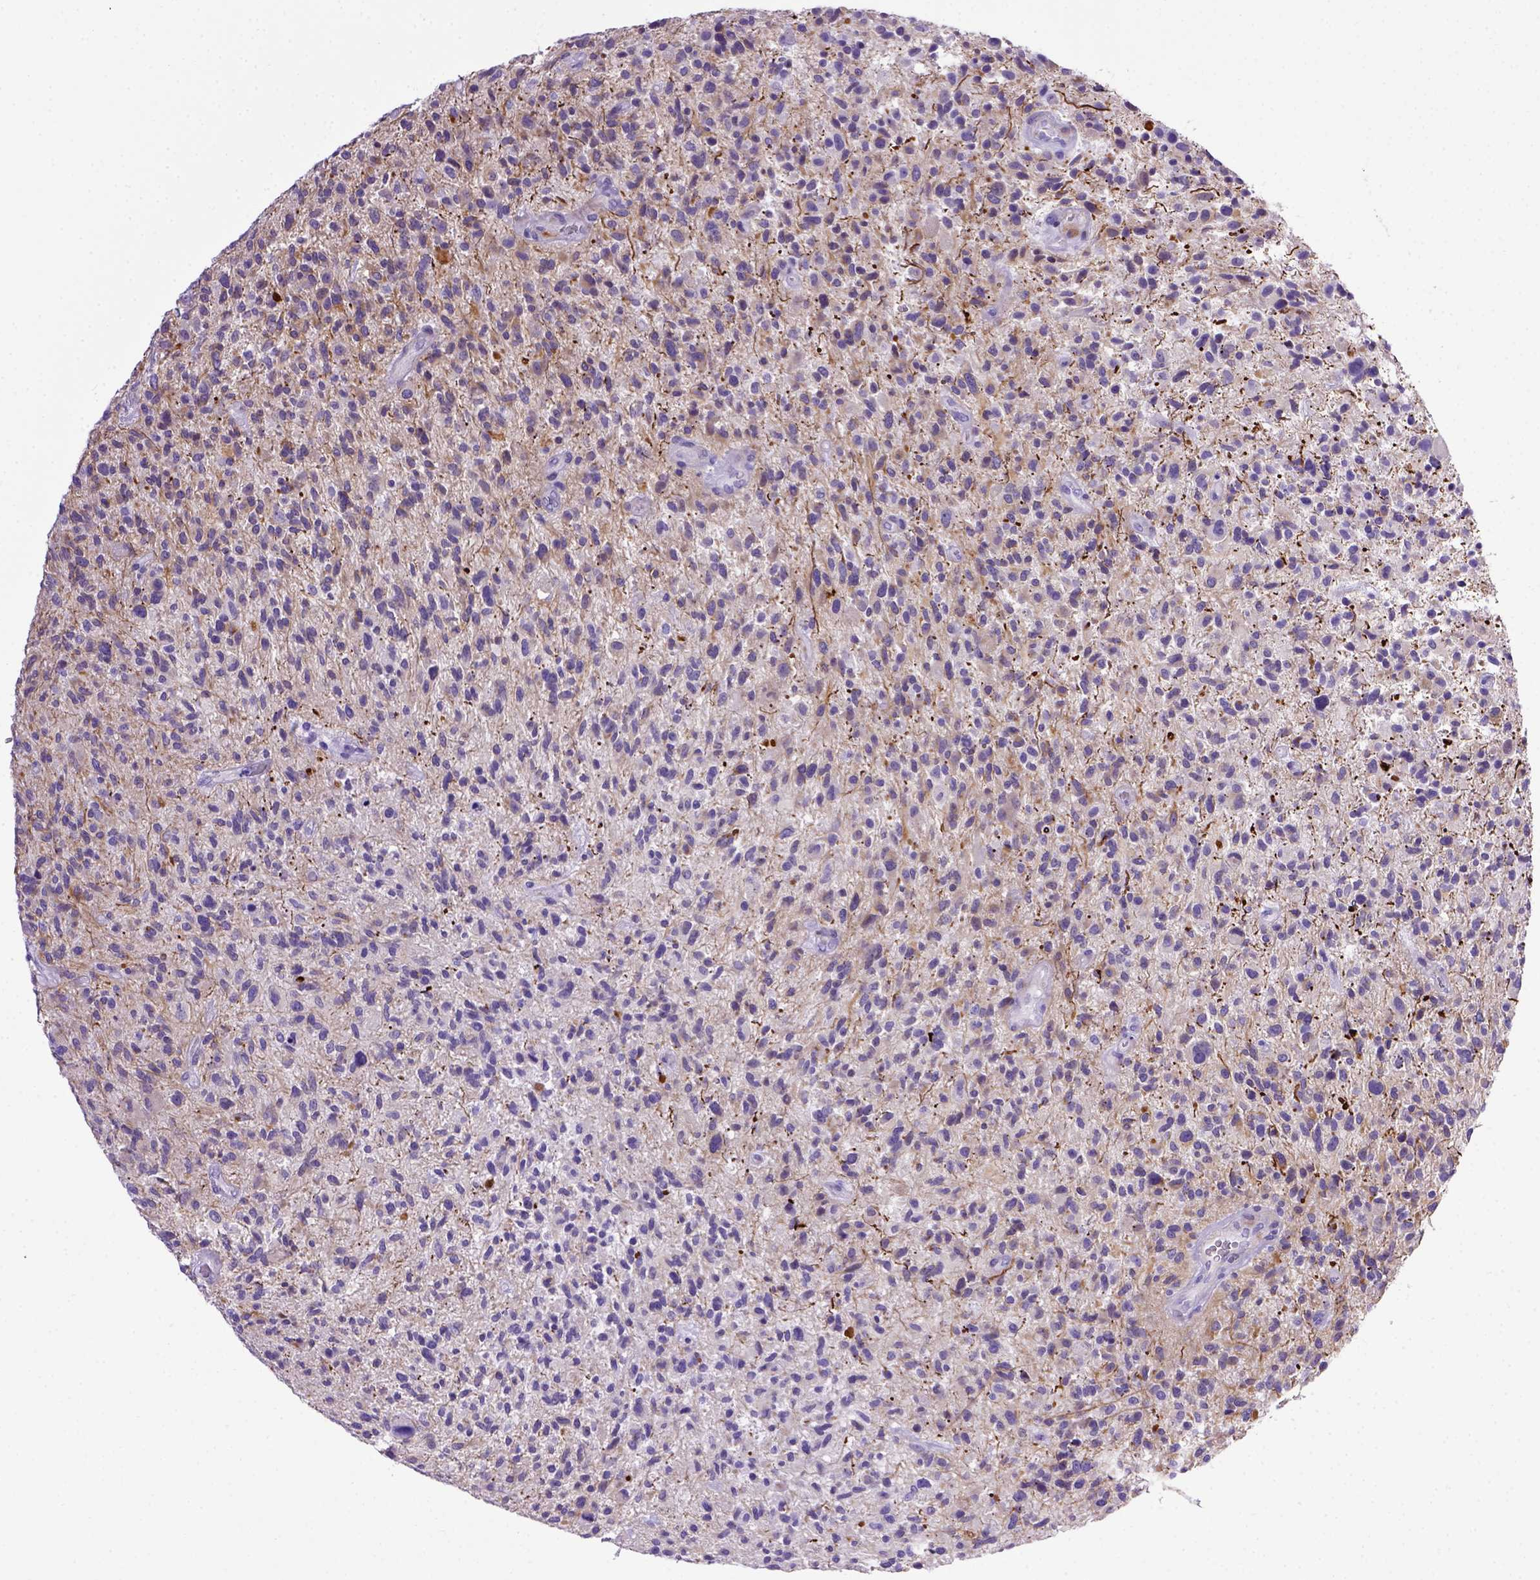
{"staining": {"intensity": "negative", "quantity": "none", "location": "none"}, "tissue": "glioma", "cell_type": "Tumor cells", "image_type": "cancer", "snomed": [{"axis": "morphology", "description": "Glioma, malignant, High grade"}, {"axis": "topography", "description": "Brain"}], "caption": "Protein analysis of glioma exhibits no significant positivity in tumor cells.", "gene": "ADAM12", "patient": {"sex": "male", "age": 47}}